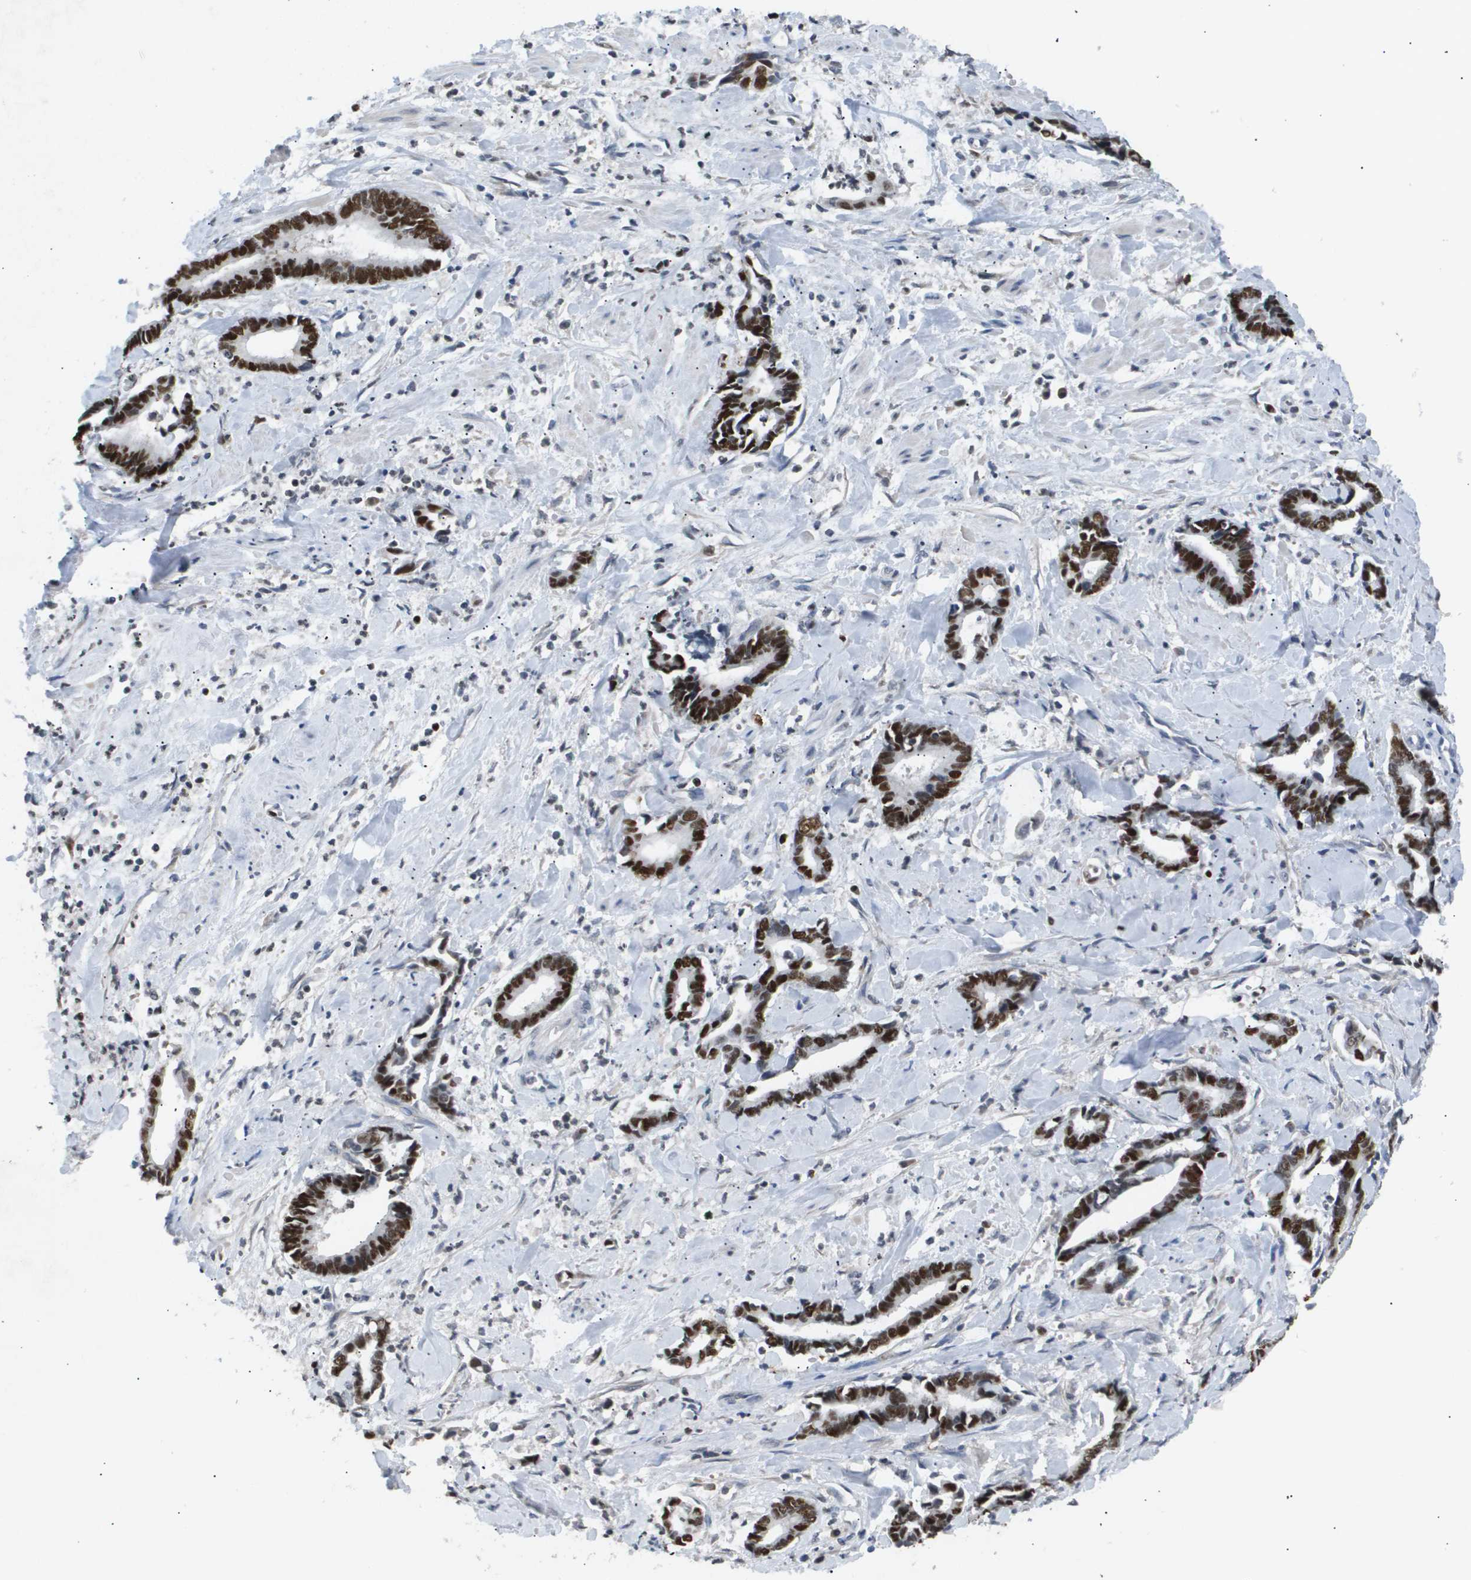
{"staining": {"intensity": "strong", "quantity": ">75%", "location": "nuclear"}, "tissue": "cervical cancer", "cell_type": "Tumor cells", "image_type": "cancer", "snomed": [{"axis": "morphology", "description": "Adenocarcinoma, NOS"}, {"axis": "topography", "description": "Cervix"}], "caption": "A high amount of strong nuclear positivity is identified in about >75% of tumor cells in cervical cancer tissue.", "gene": "ANAPC2", "patient": {"sex": "female", "age": 44}}